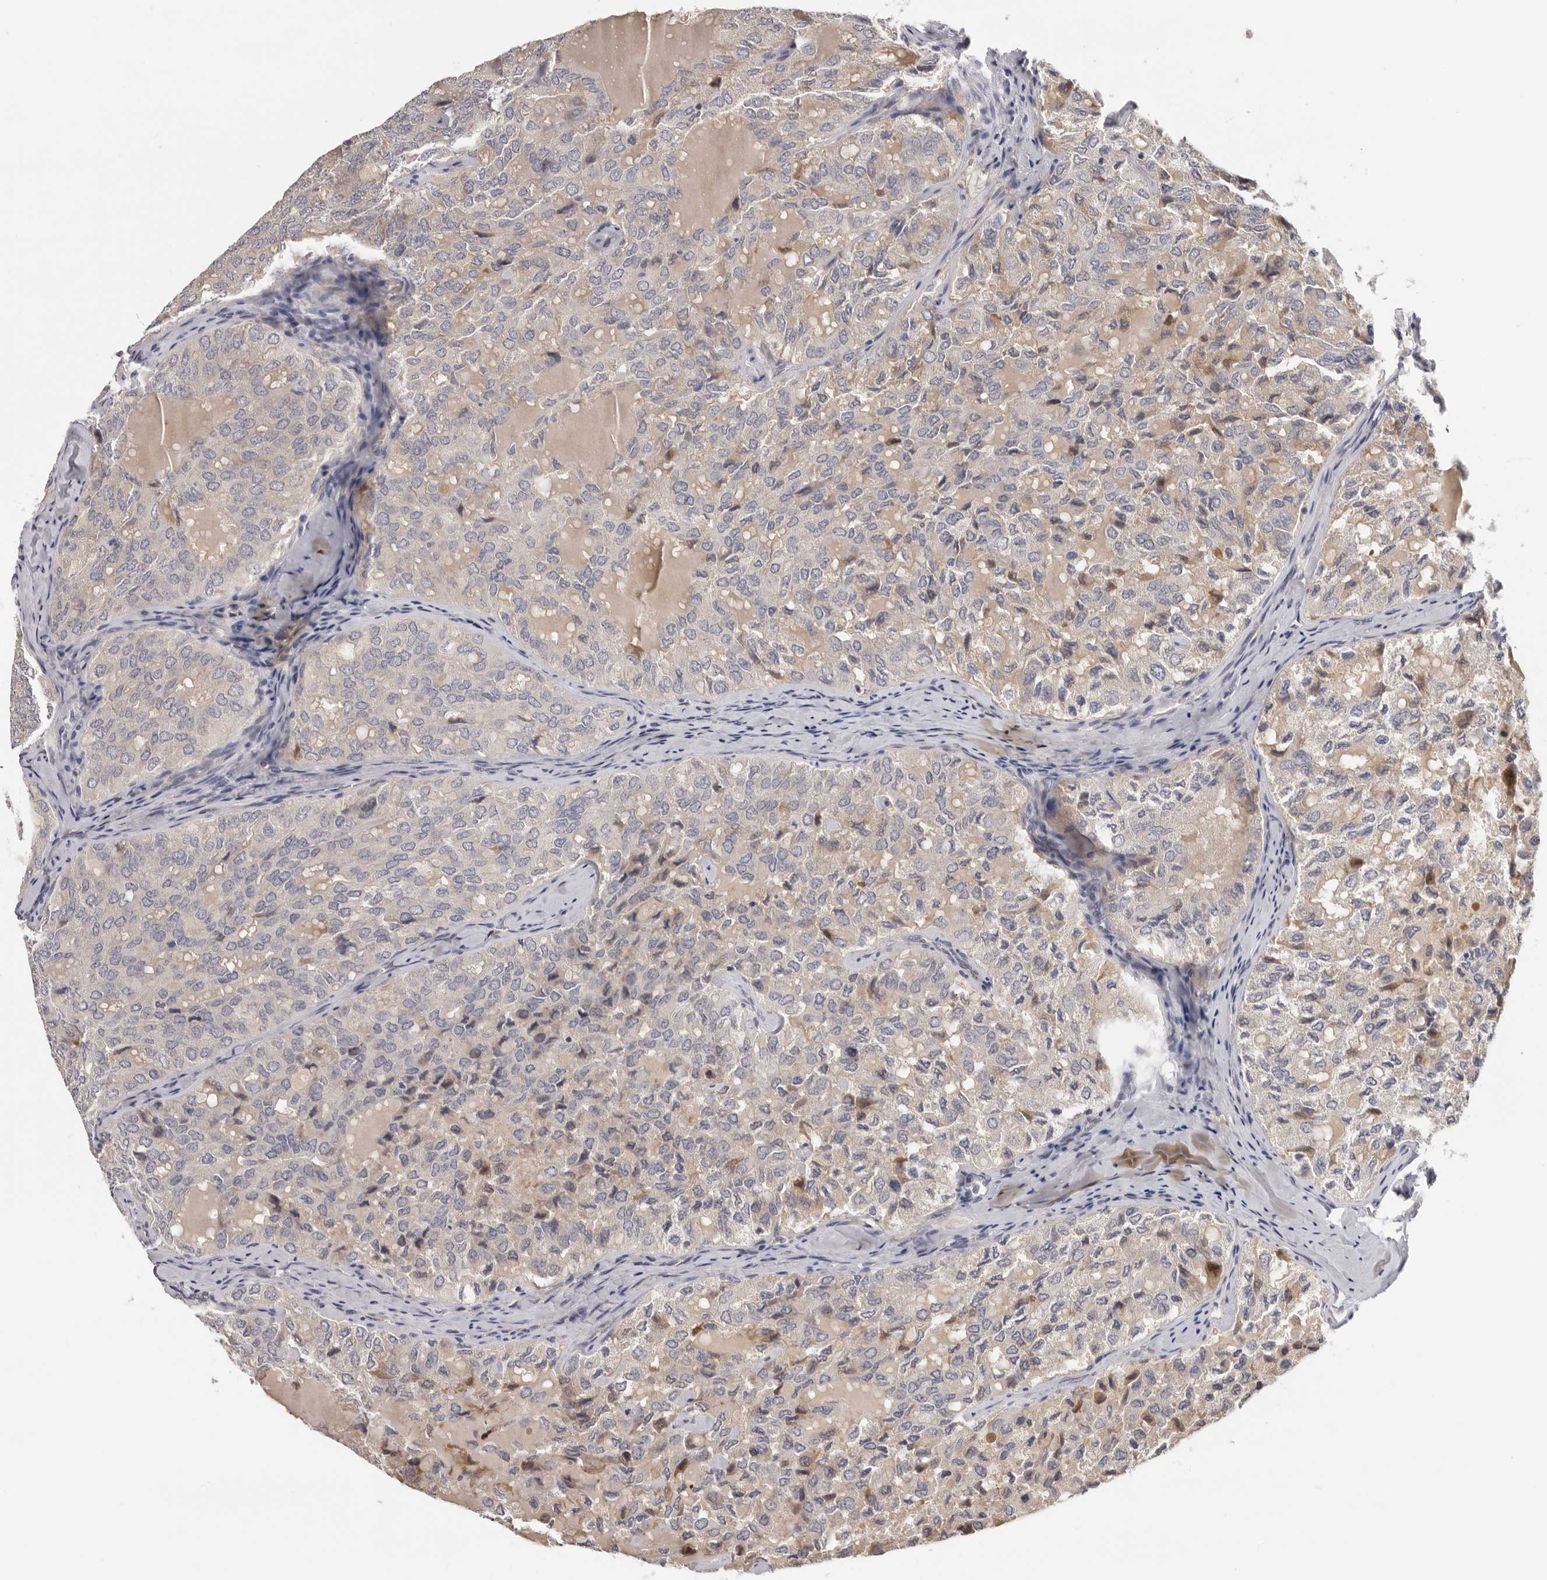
{"staining": {"intensity": "weak", "quantity": "<25%", "location": "cytoplasmic/membranous"}, "tissue": "thyroid cancer", "cell_type": "Tumor cells", "image_type": "cancer", "snomed": [{"axis": "morphology", "description": "Follicular adenoma carcinoma, NOS"}, {"axis": "topography", "description": "Thyroid gland"}], "caption": "A histopathology image of human thyroid cancer (follicular adenoma carcinoma) is negative for staining in tumor cells.", "gene": "KIF2B", "patient": {"sex": "male", "age": 75}}